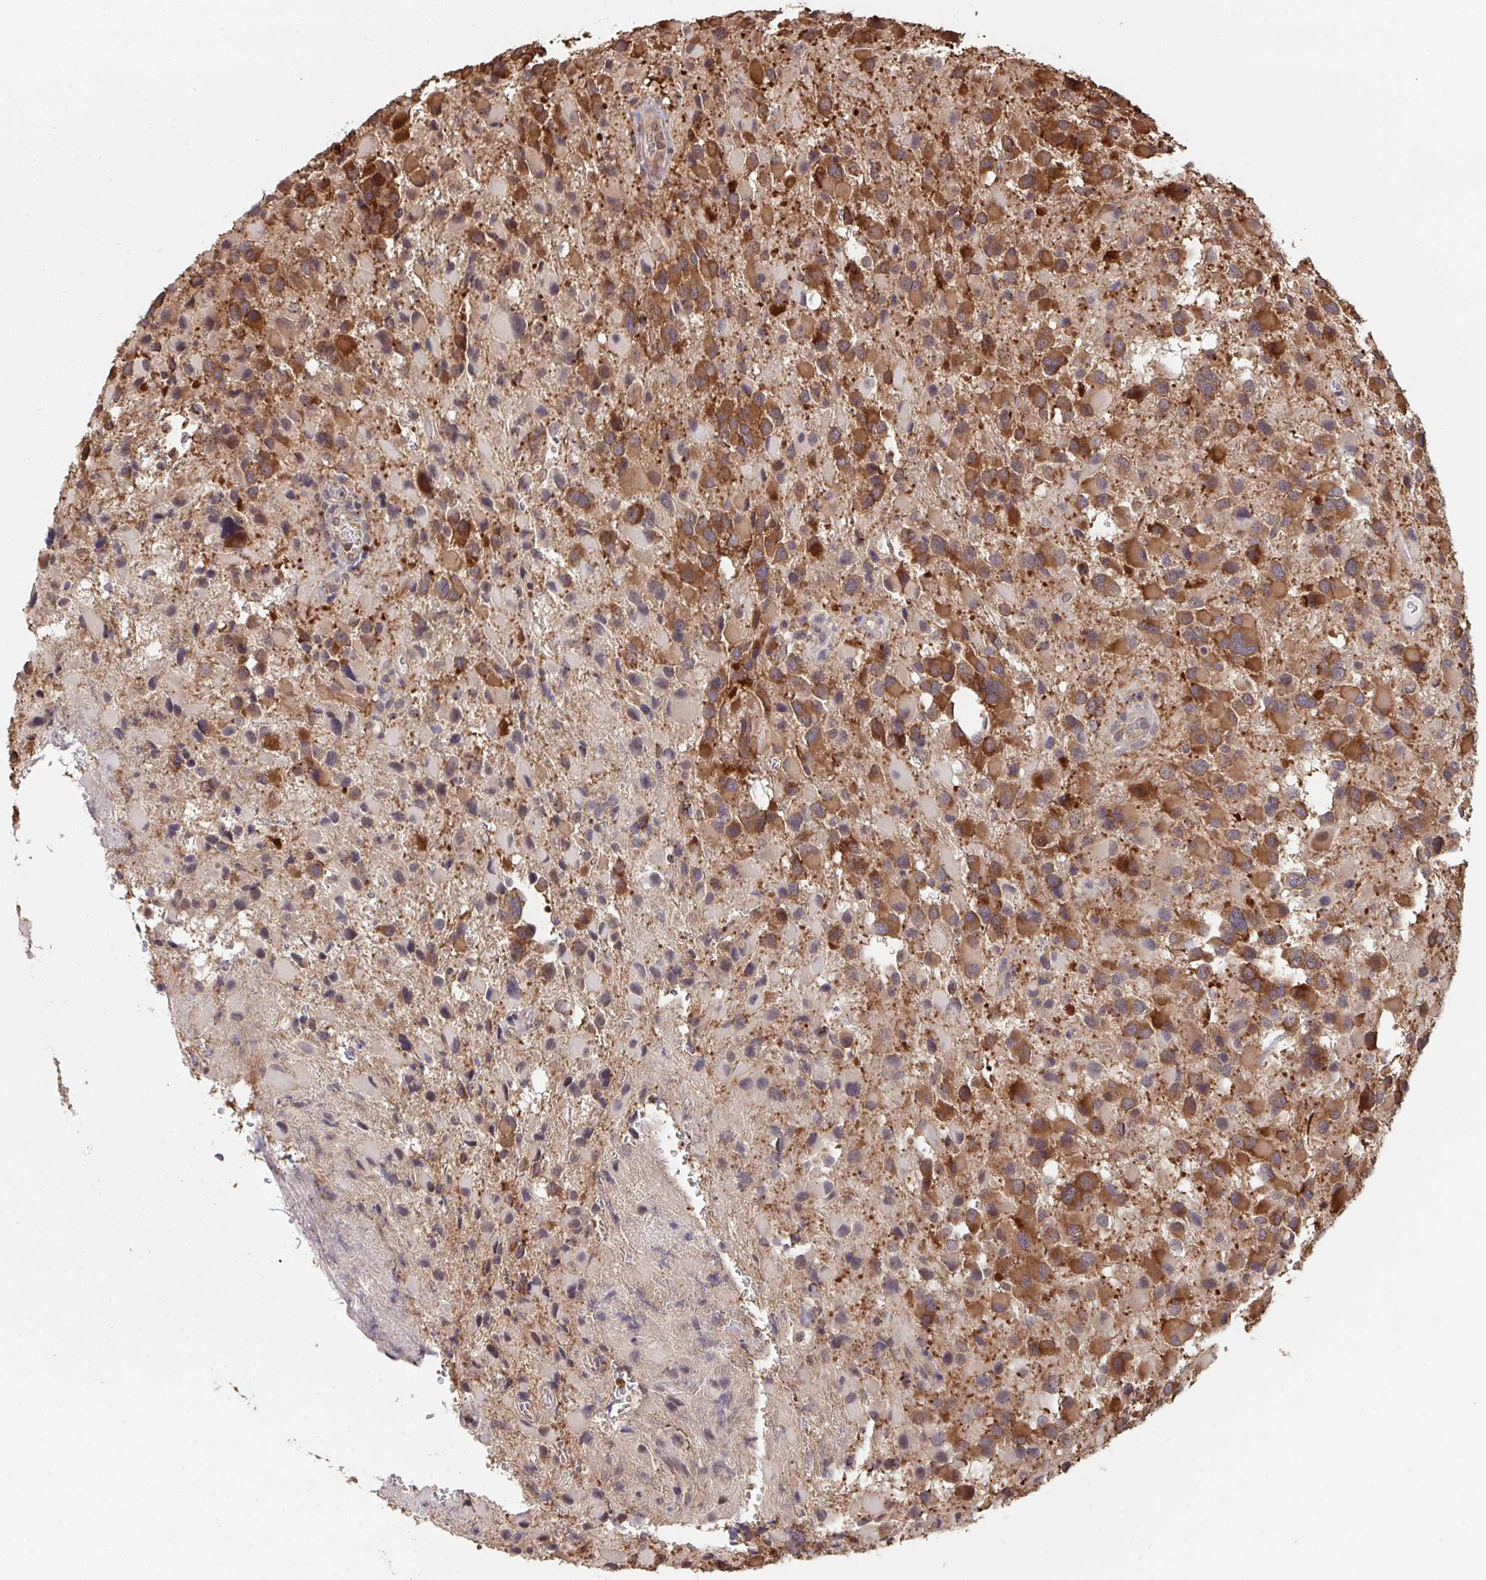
{"staining": {"intensity": "moderate", "quantity": ">75%", "location": "cytoplasmic/membranous"}, "tissue": "glioma", "cell_type": "Tumor cells", "image_type": "cancer", "snomed": [{"axis": "morphology", "description": "Glioma, malignant, High grade"}, {"axis": "topography", "description": "Brain"}], "caption": "This is a photomicrograph of IHC staining of glioma, which shows moderate staining in the cytoplasmic/membranous of tumor cells.", "gene": "C12orf57", "patient": {"sex": "female", "age": 40}}